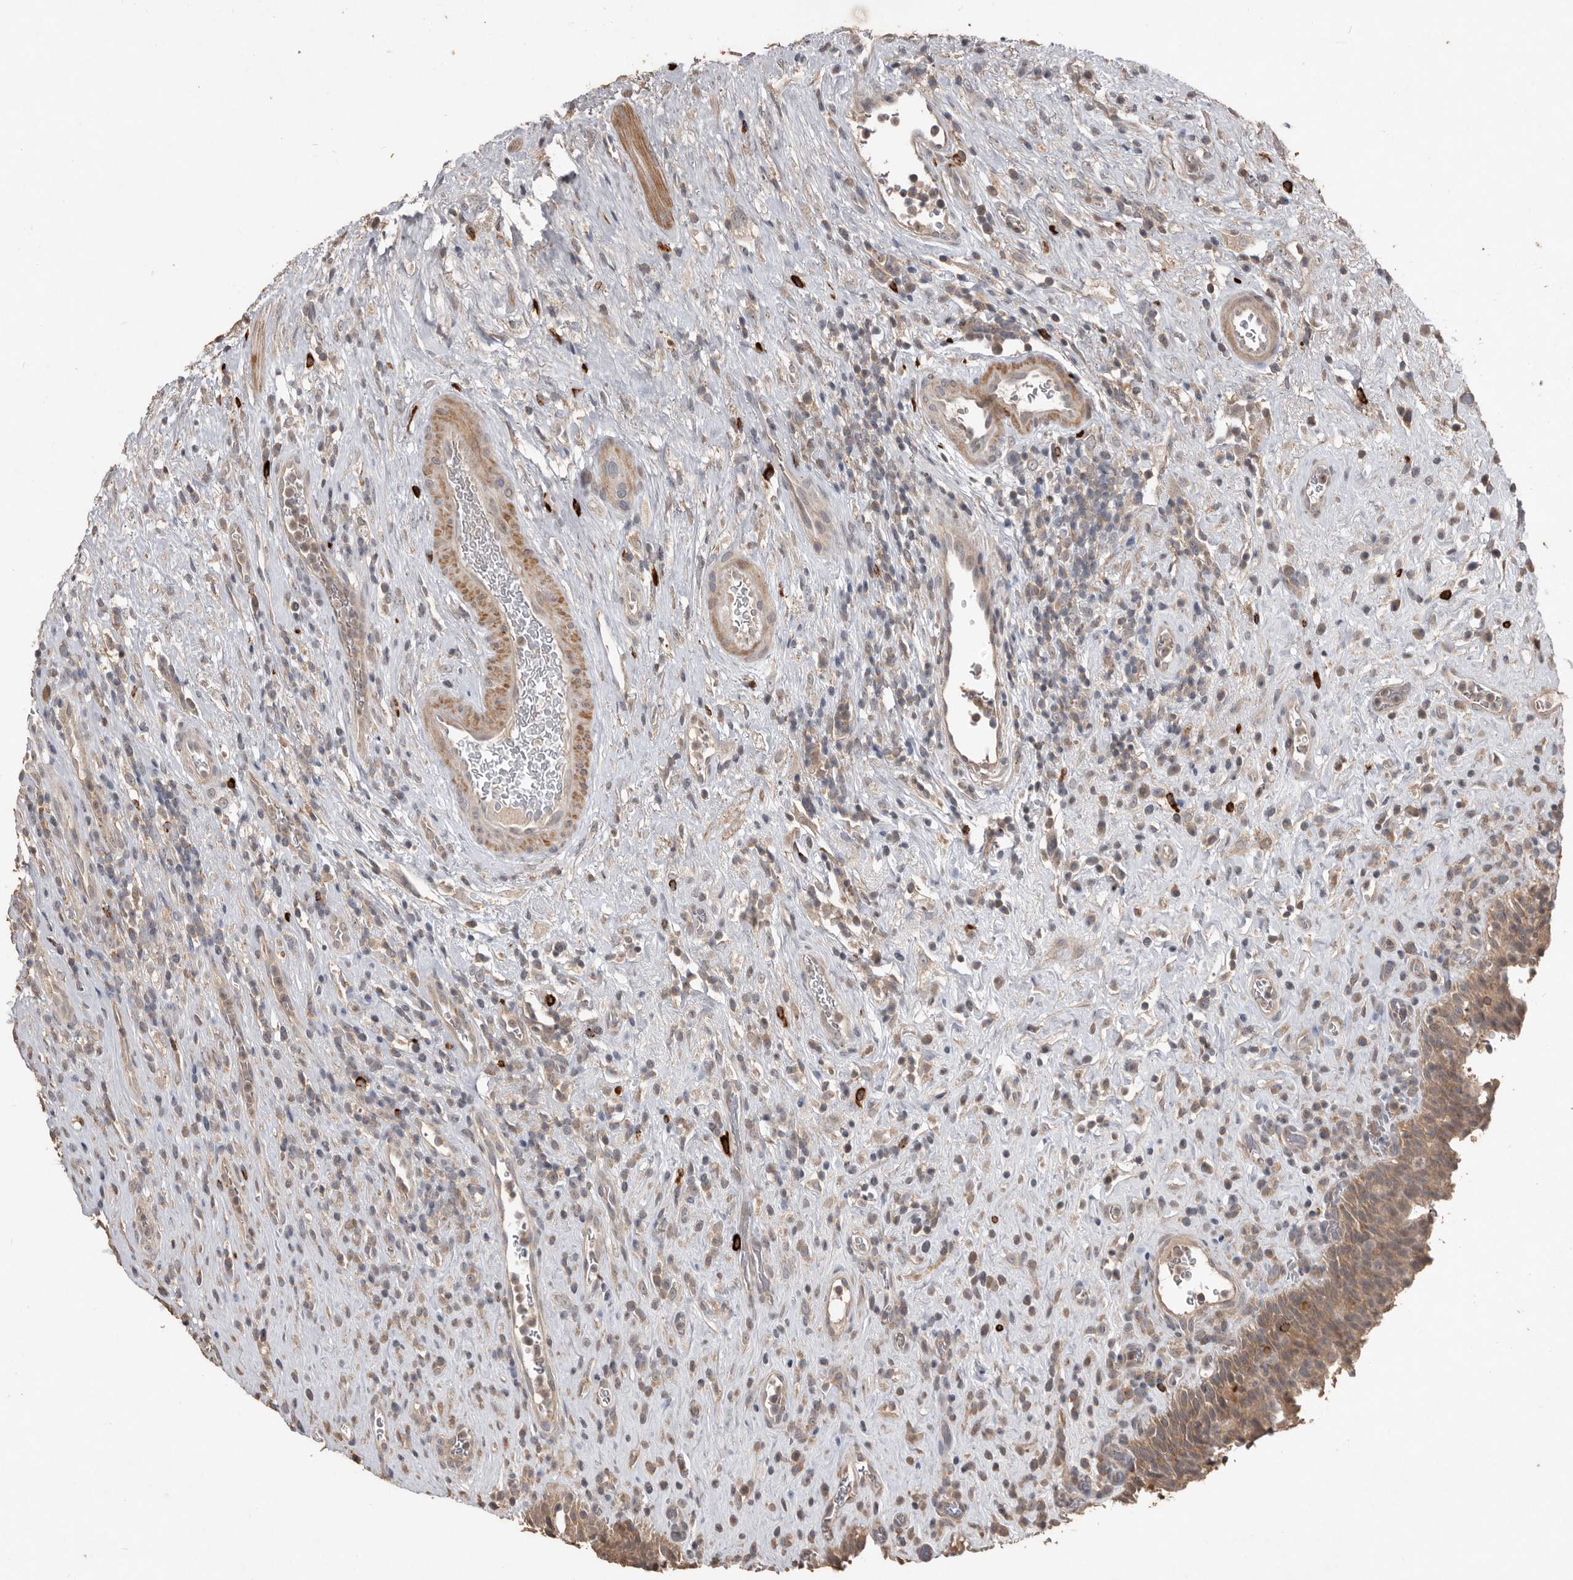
{"staining": {"intensity": "weak", "quantity": ">75%", "location": "cytoplasmic/membranous"}, "tissue": "urinary bladder", "cell_type": "Urothelial cells", "image_type": "normal", "snomed": [{"axis": "morphology", "description": "Normal tissue, NOS"}, {"axis": "morphology", "description": "Inflammation, NOS"}, {"axis": "topography", "description": "Urinary bladder"}], "caption": "High-power microscopy captured an immunohistochemistry image of unremarkable urinary bladder, revealing weak cytoplasmic/membranous staining in approximately >75% of urothelial cells. (DAB (3,3'-diaminobenzidine) = brown stain, brightfield microscopy at high magnification).", "gene": "BAMBI", "patient": {"sex": "female", "age": 75}}